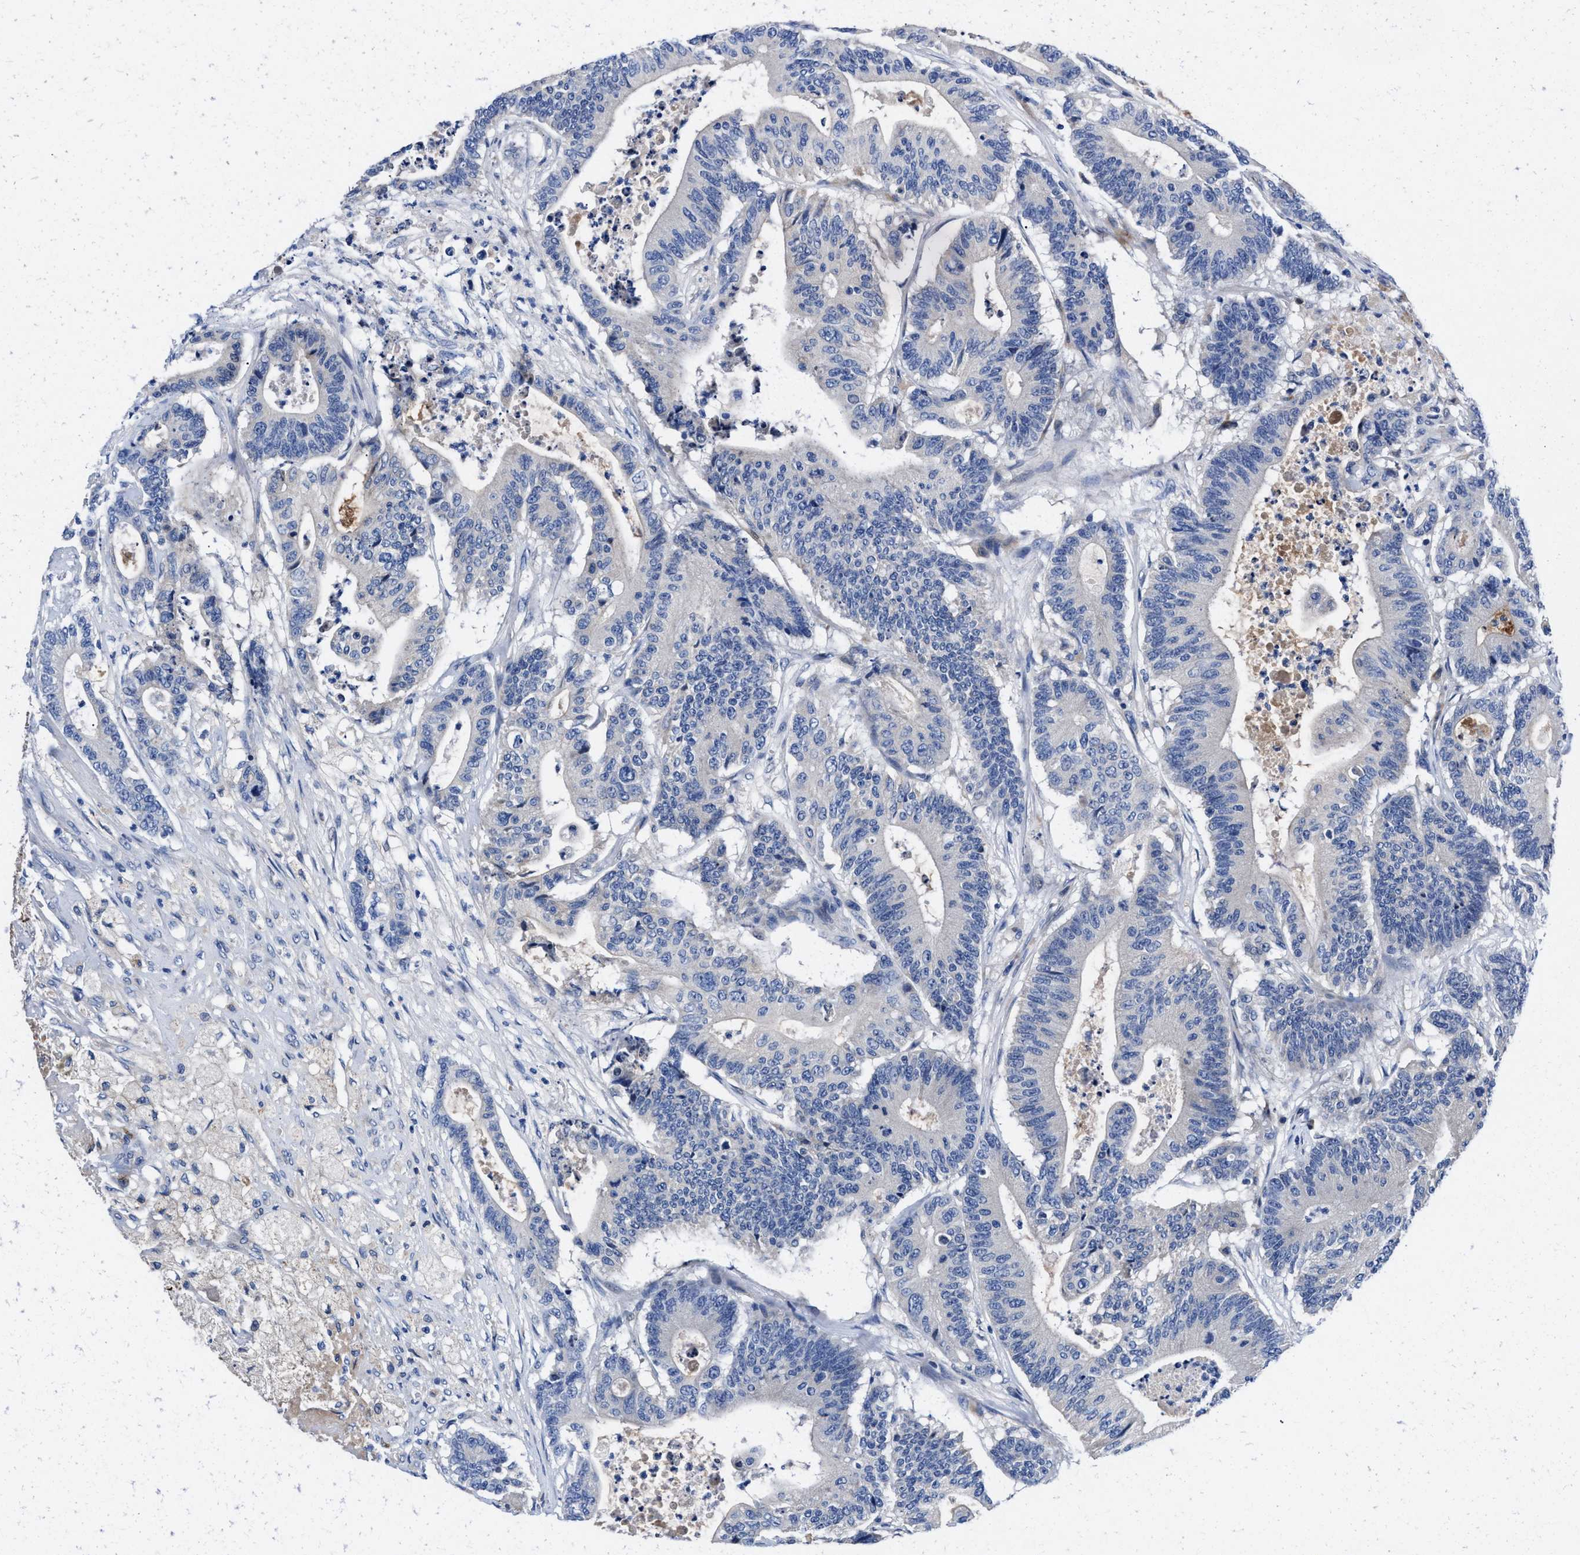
{"staining": {"intensity": "negative", "quantity": "none", "location": "none"}, "tissue": "colorectal cancer", "cell_type": "Tumor cells", "image_type": "cancer", "snomed": [{"axis": "morphology", "description": "Adenocarcinoma, NOS"}, {"axis": "topography", "description": "Colon"}], "caption": "DAB (3,3'-diaminobenzidine) immunohistochemical staining of colorectal cancer reveals no significant expression in tumor cells.", "gene": "DHRS13", "patient": {"sex": "female", "age": 84}}